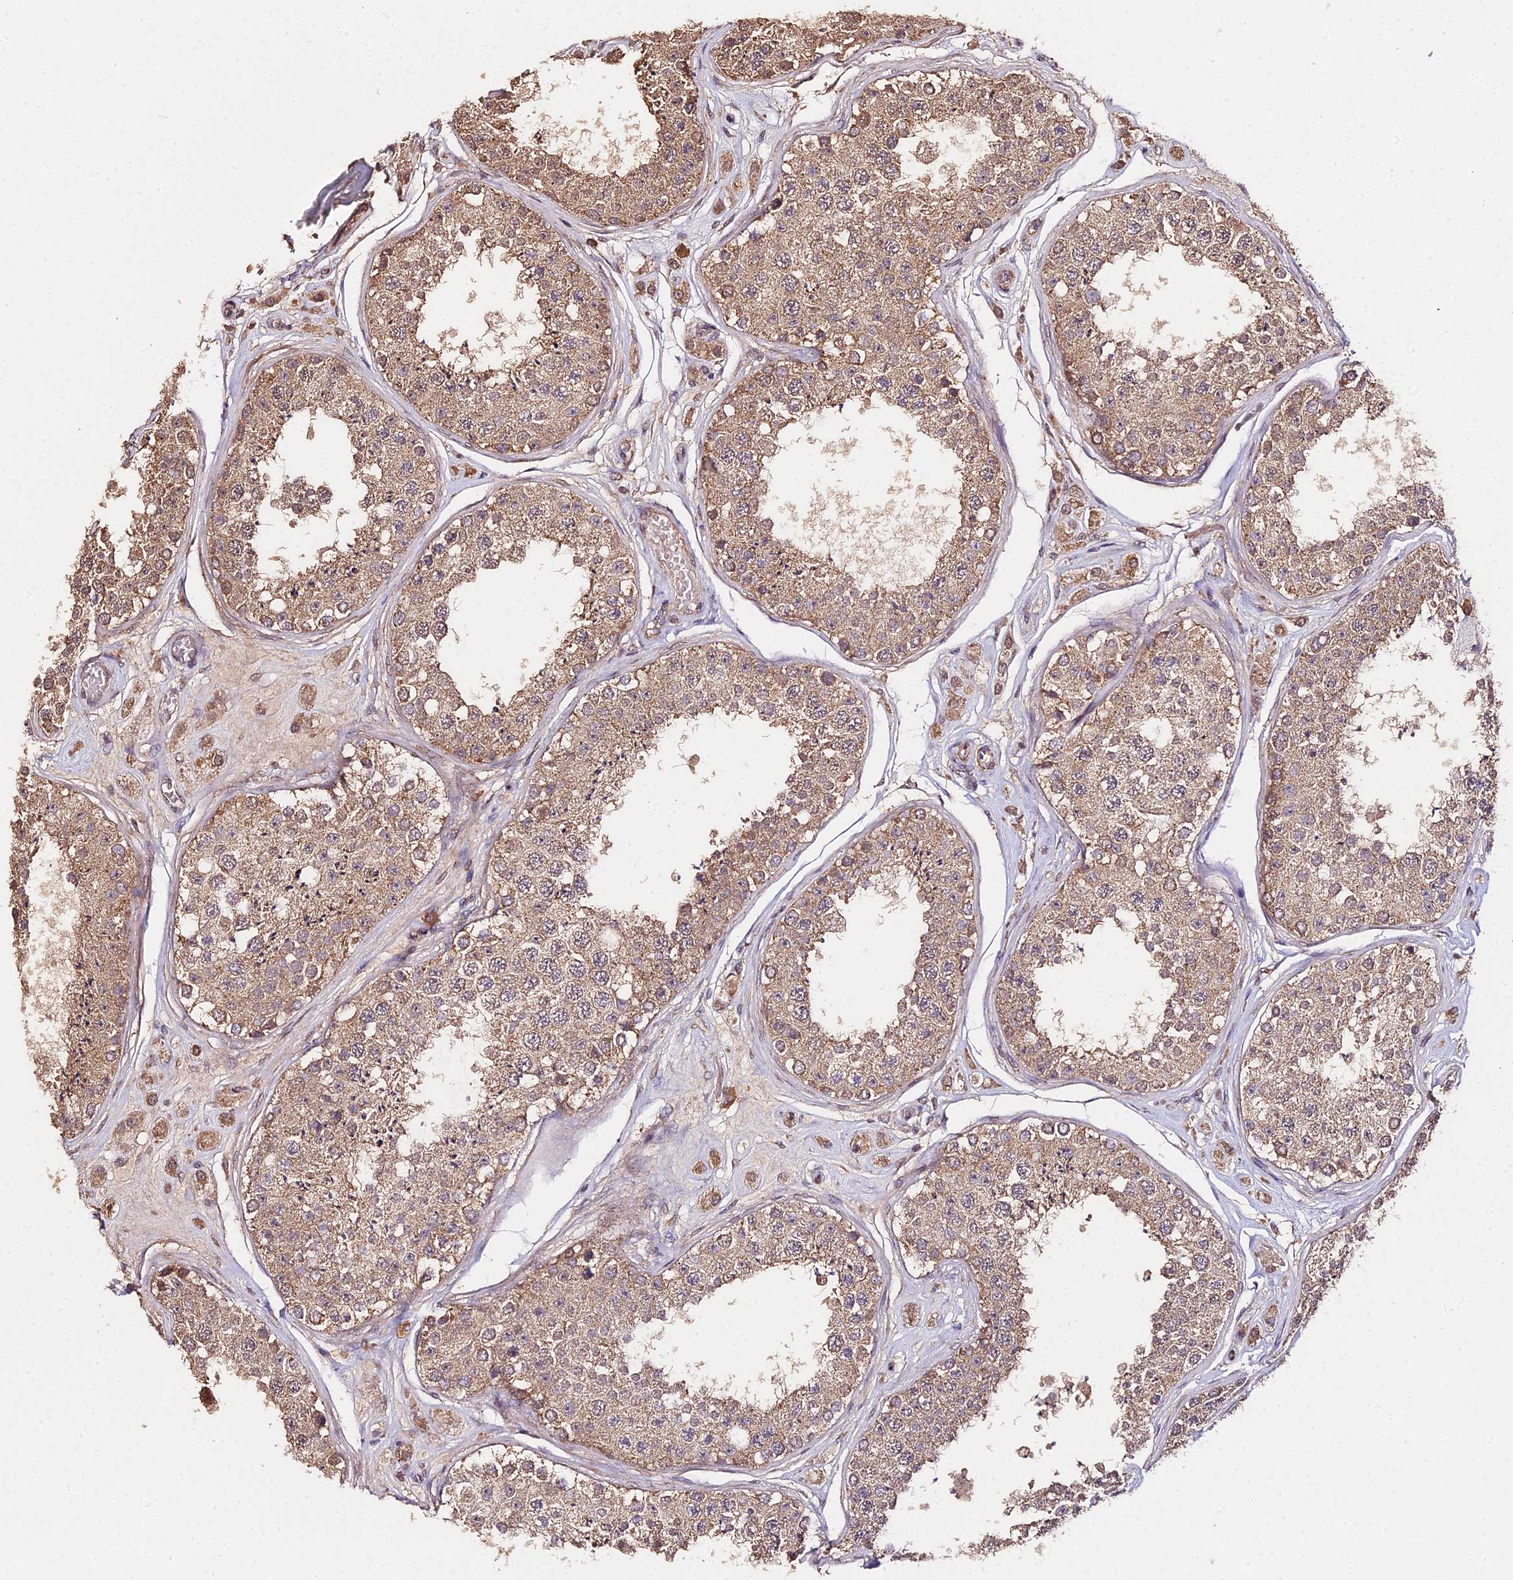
{"staining": {"intensity": "moderate", "quantity": ">75%", "location": "cytoplasmic/membranous"}, "tissue": "testis", "cell_type": "Cells in seminiferous ducts", "image_type": "normal", "snomed": [{"axis": "morphology", "description": "Normal tissue, NOS"}, {"axis": "topography", "description": "Testis"}], "caption": "This histopathology image demonstrates immunohistochemistry (IHC) staining of unremarkable human testis, with medium moderate cytoplasmic/membranous expression in approximately >75% of cells in seminiferous ducts.", "gene": "METTL13", "patient": {"sex": "male", "age": 25}}